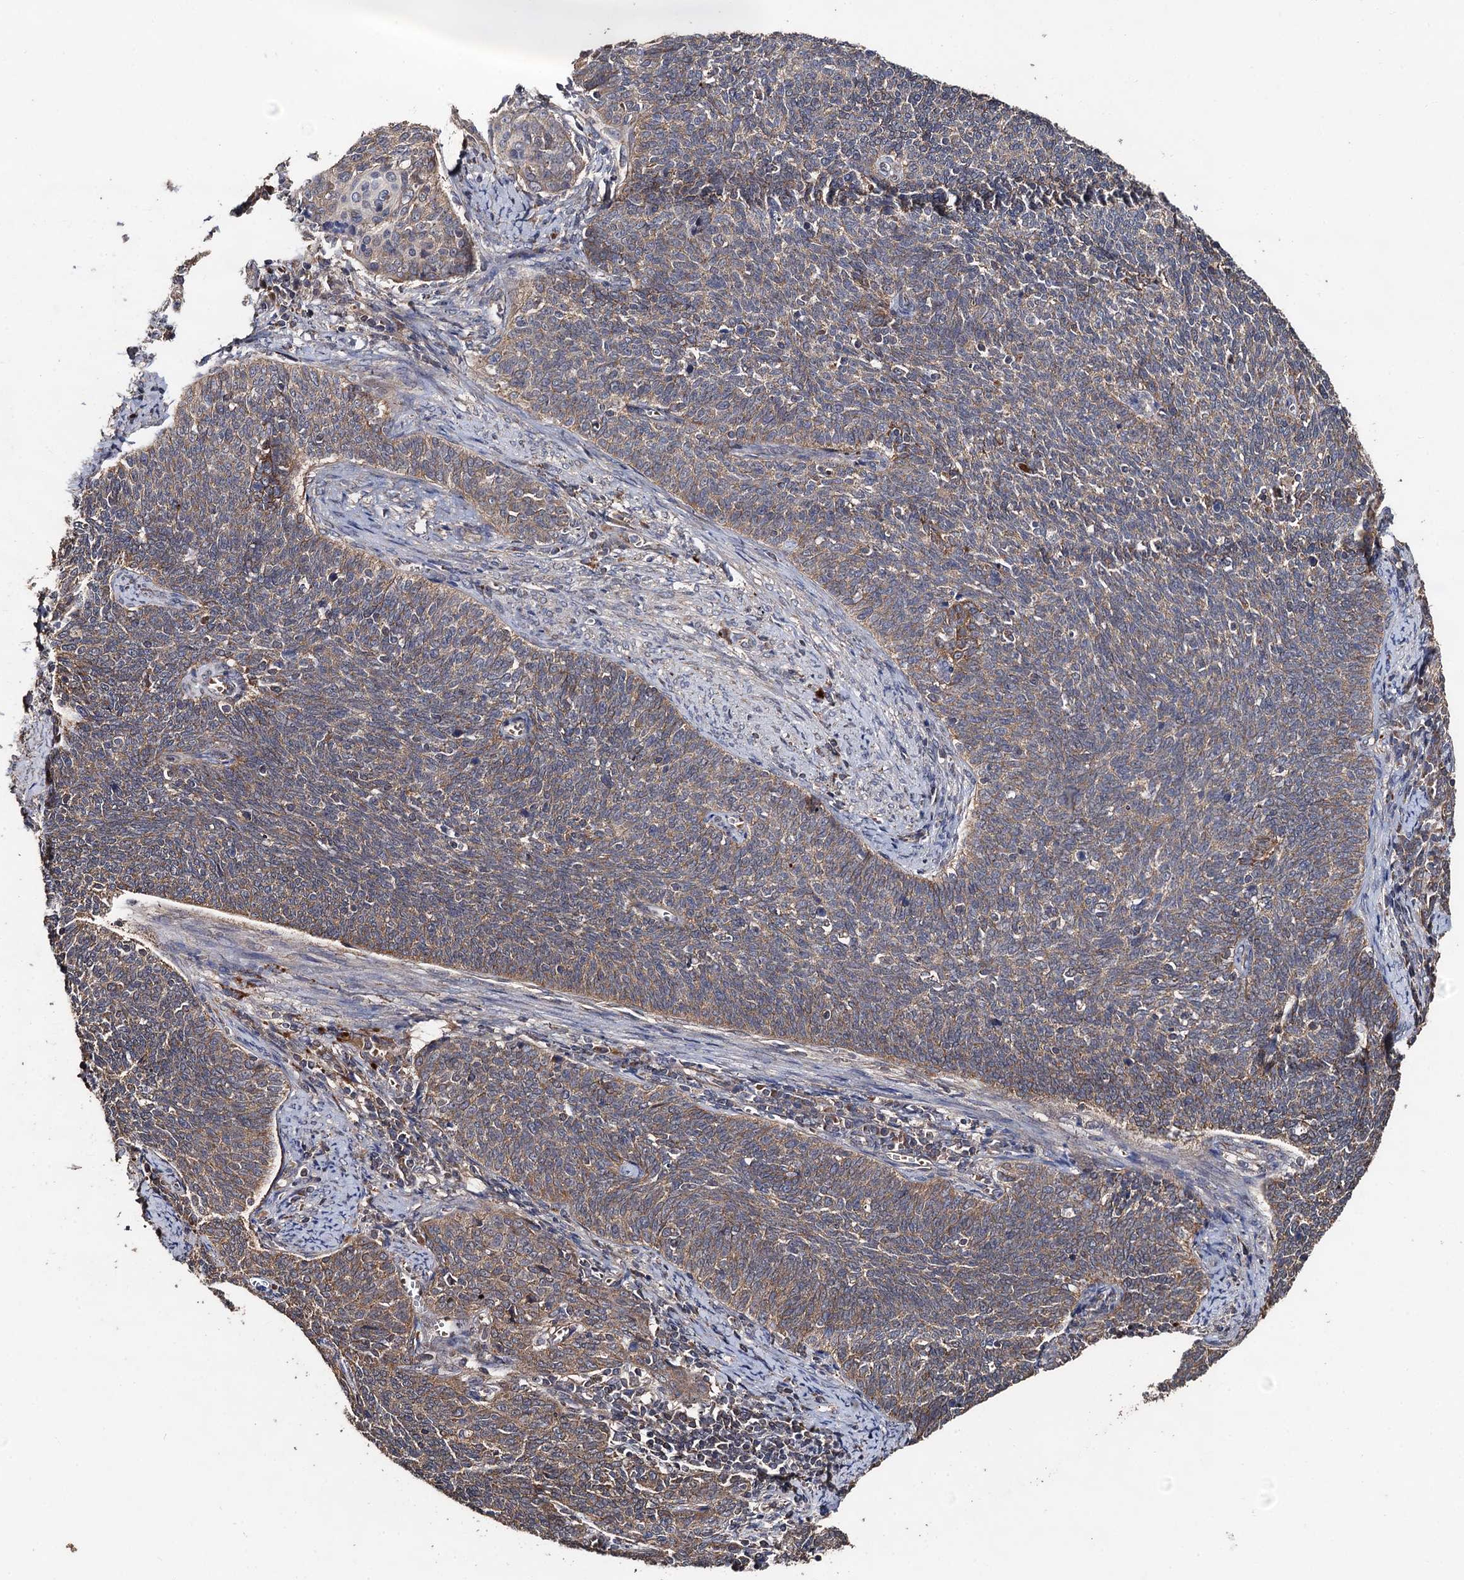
{"staining": {"intensity": "weak", "quantity": ">75%", "location": "cytoplasmic/membranous"}, "tissue": "cervical cancer", "cell_type": "Tumor cells", "image_type": "cancer", "snomed": [{"axis": "morphology", "description": "Squamous cell carcinoma, NOS"}, {"axis": "topography", "description": "Cervix"}], "caption": "Immunohistochemical staining of human squamous cell carcinoma (cervical) displays weak cytoplasmic/membranous protein staining in approximately >75% of tumor cells.", "gene": "PPTC7", "patient": {"sex": "female", "age": 39}}